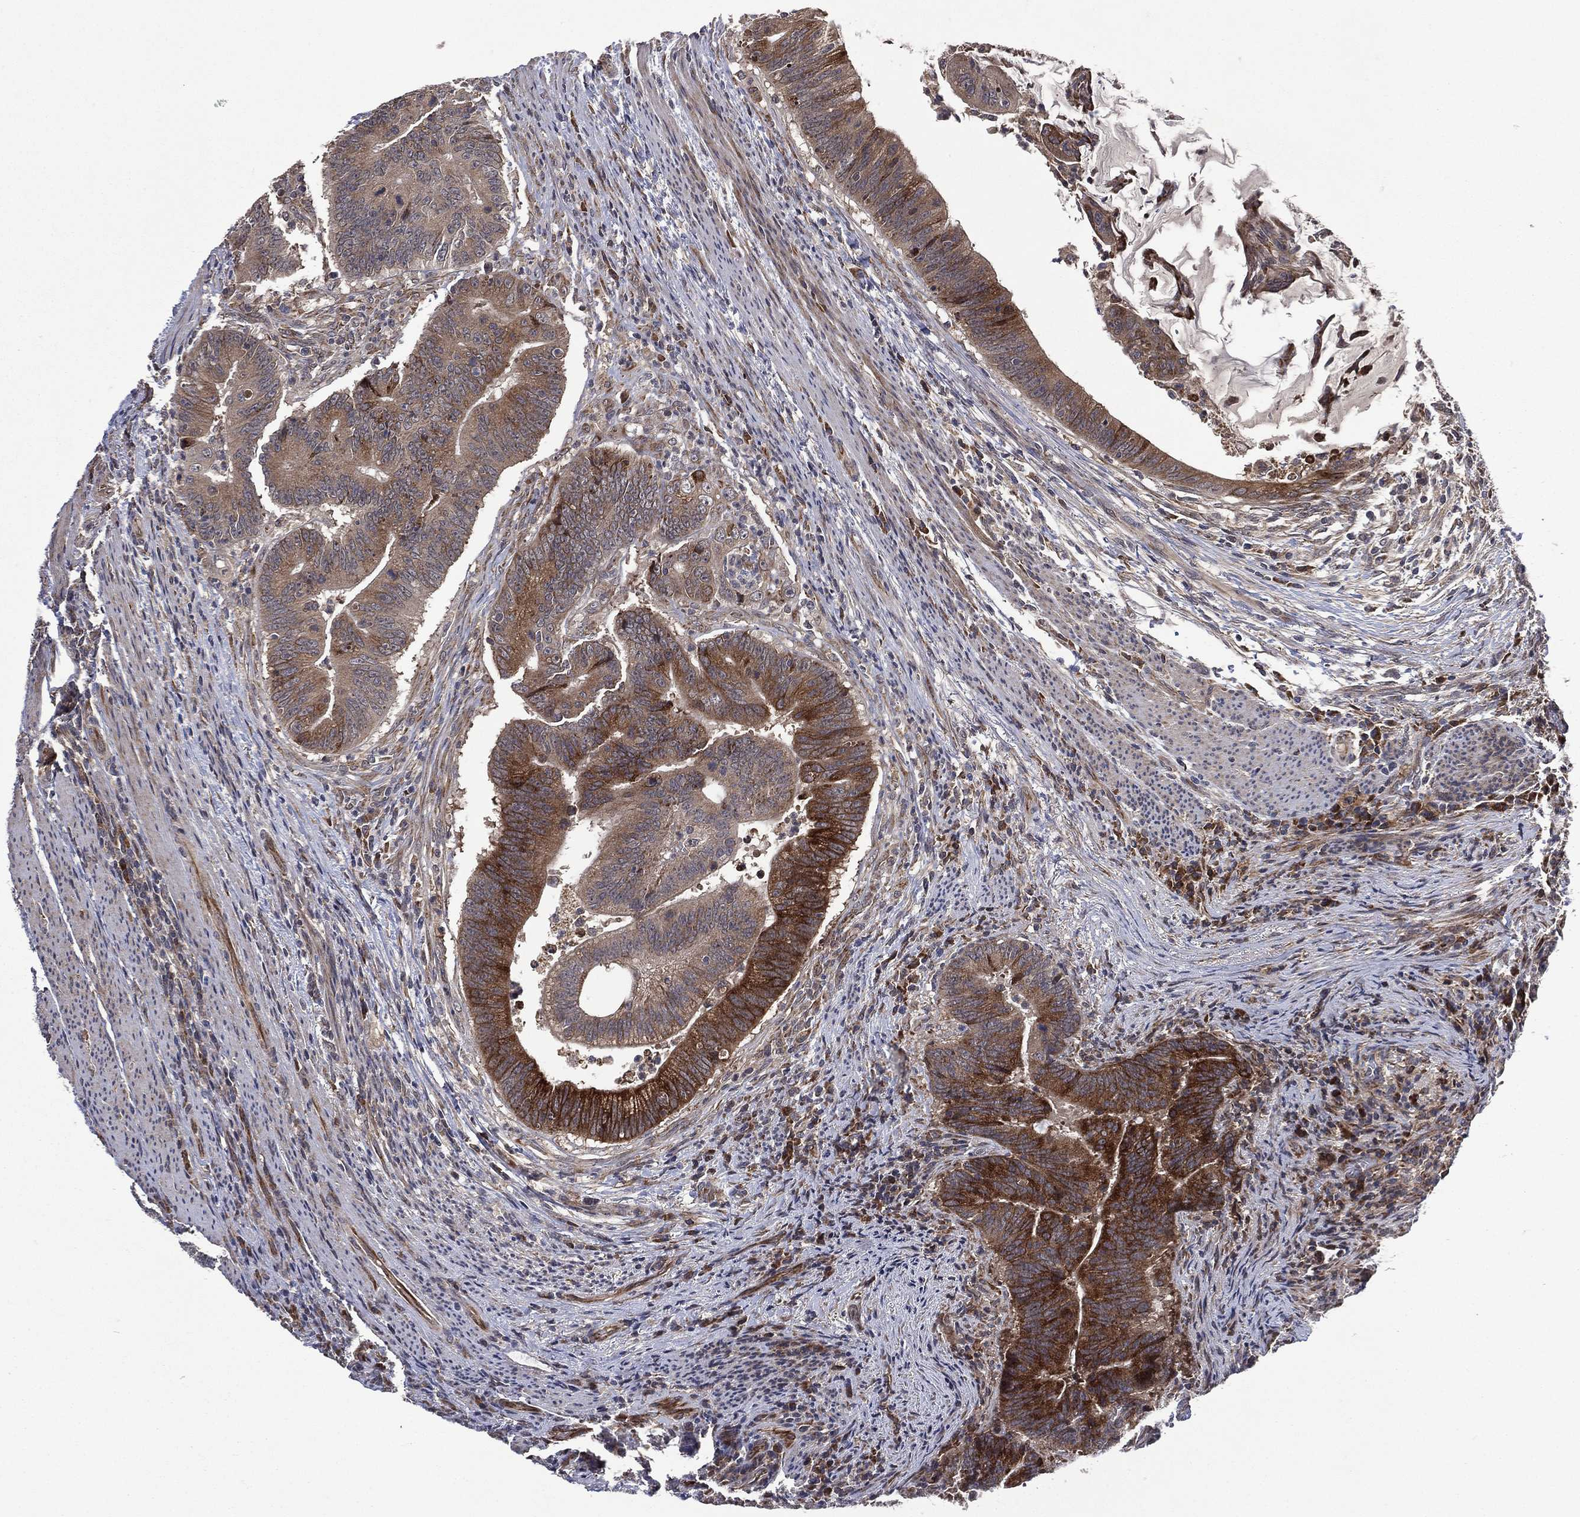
{"staining": {"intensity": "strong", "quantity": "25%-75%", "location": "cytoplasmic/membranous"}, "tissue": "colorectal cancer", "cell_type": "Tumor cells", "image_type": "cancer", "snomed": [{"axis": "morphology", "description": "Adenocarcinoma, NOS"}, {"axis": "topography", "description": "Colon"}], "caption": "Colorectal cancer (adenocarcinoma) stained with a brown dye exhibits strong cytoplasmic/membranous positive expression in about 25%-75% of tumor cells.", "gene": "RAB11FIP4", "patient": {"sex": "female", "age": 87}}